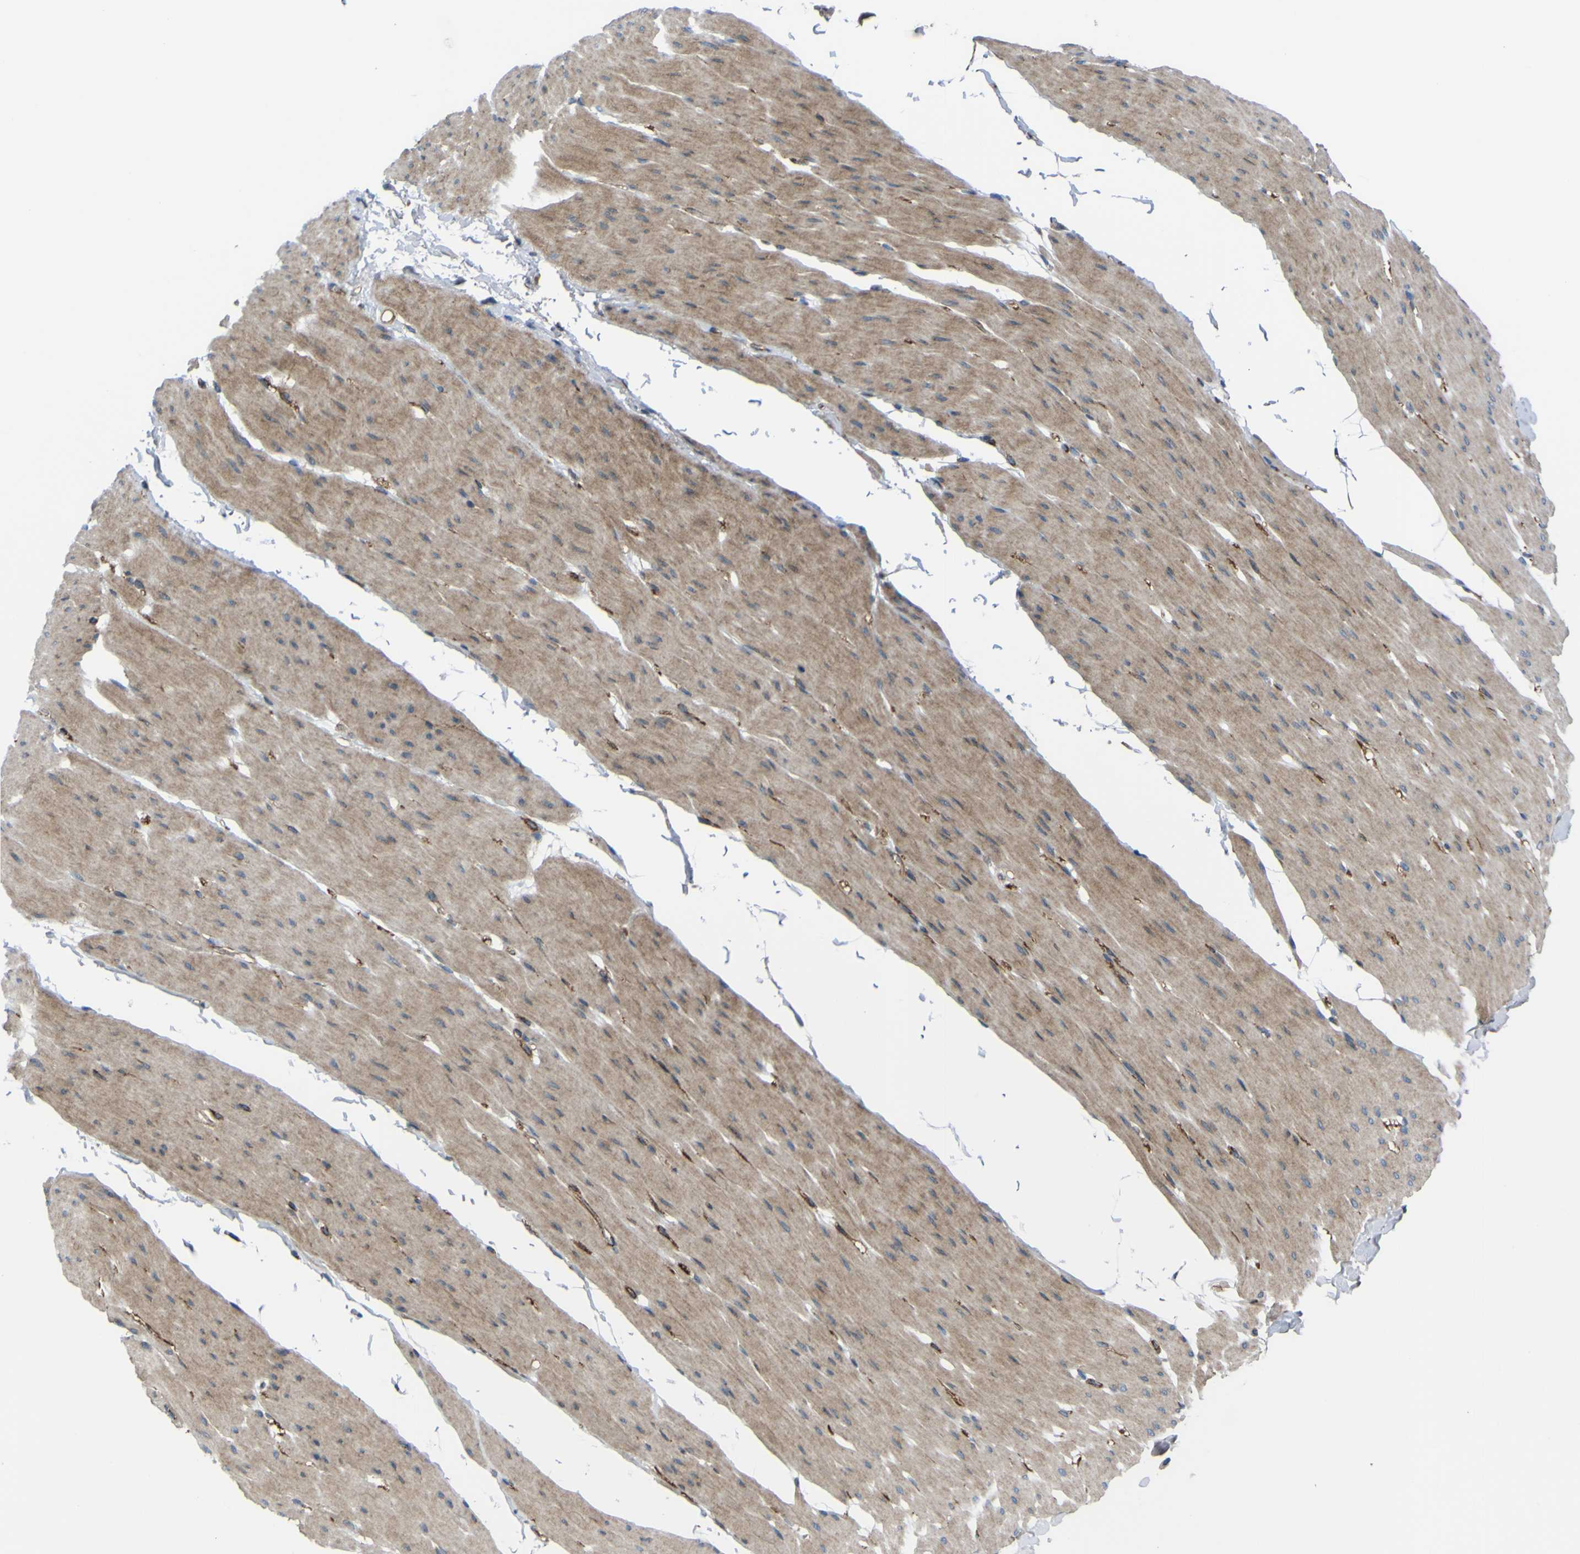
{"staining": {"intensity": "moderate", "quantity": ">75%", "location": "cytoplasmic/membranous"}, "tissue": "smooth muscle", "cell_type": "Smooth muscle cells", "image_type": "normal", "snomed": [{"axis": "morphology", "description": "Normal tissue, NOS"}, {"axis": "topography", "description": "Smooth muscle"}, {"axis": "topography", "description": "Colon"}], "caption": "Unremarkable smooth muscle demonstrates moderate cytoplasmic/membranous staining in about >75% of smooth muscle cells, visualized by immunohistochemistry. (Stains: DAB (3,3'-diaminobenzidine) in brown, nuclei in blue, Microscopy: brightfield microscopy at high magnification).", "gene": "FBXO30", "patient": {"sex": "male", "age": 67}}